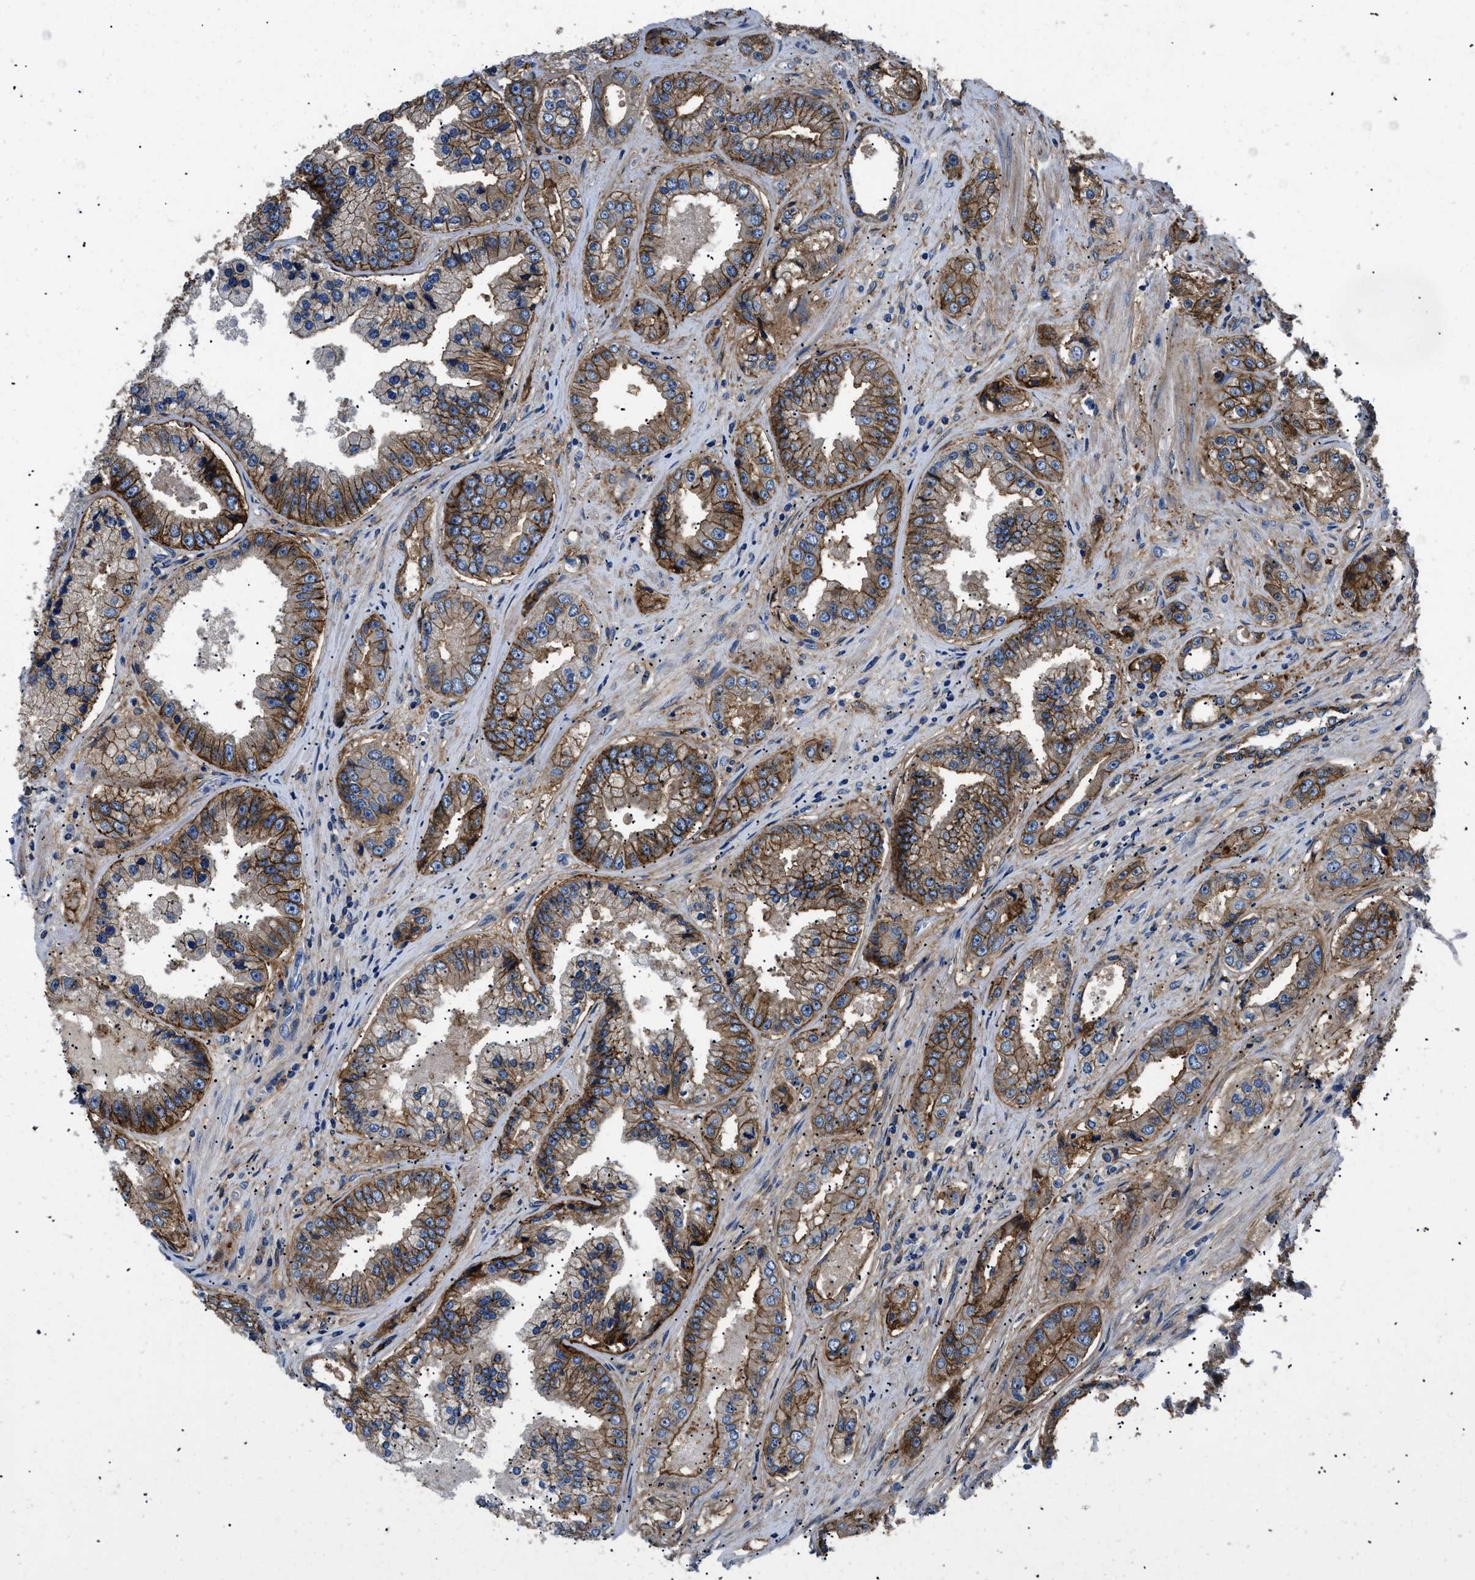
{"staining": {"intensity": "moderate", "quantity": ">75%", "location": "cytoplasmic/membranous"}, "tissue": "prostate cancer", "cell_type": "Tumor cells", "image_type": "cancer", "snomed": [{"axis": "morphology", "description": "Adenocarcinoma, High grade"}, {"axis": "topography", "description": "Prostate"}], "caption": "Immunohistochemical staining of human prostate high-grade adenocarcinoma demonstrates medium levels of moderate cytoplasmic/membranous protein positivity in approximately >75% of tumor cells. The protein is shown in brown color, while the nuclei are stained blue.", "gene": "CD276", "patient": {"sex": "male", "age": 61}}